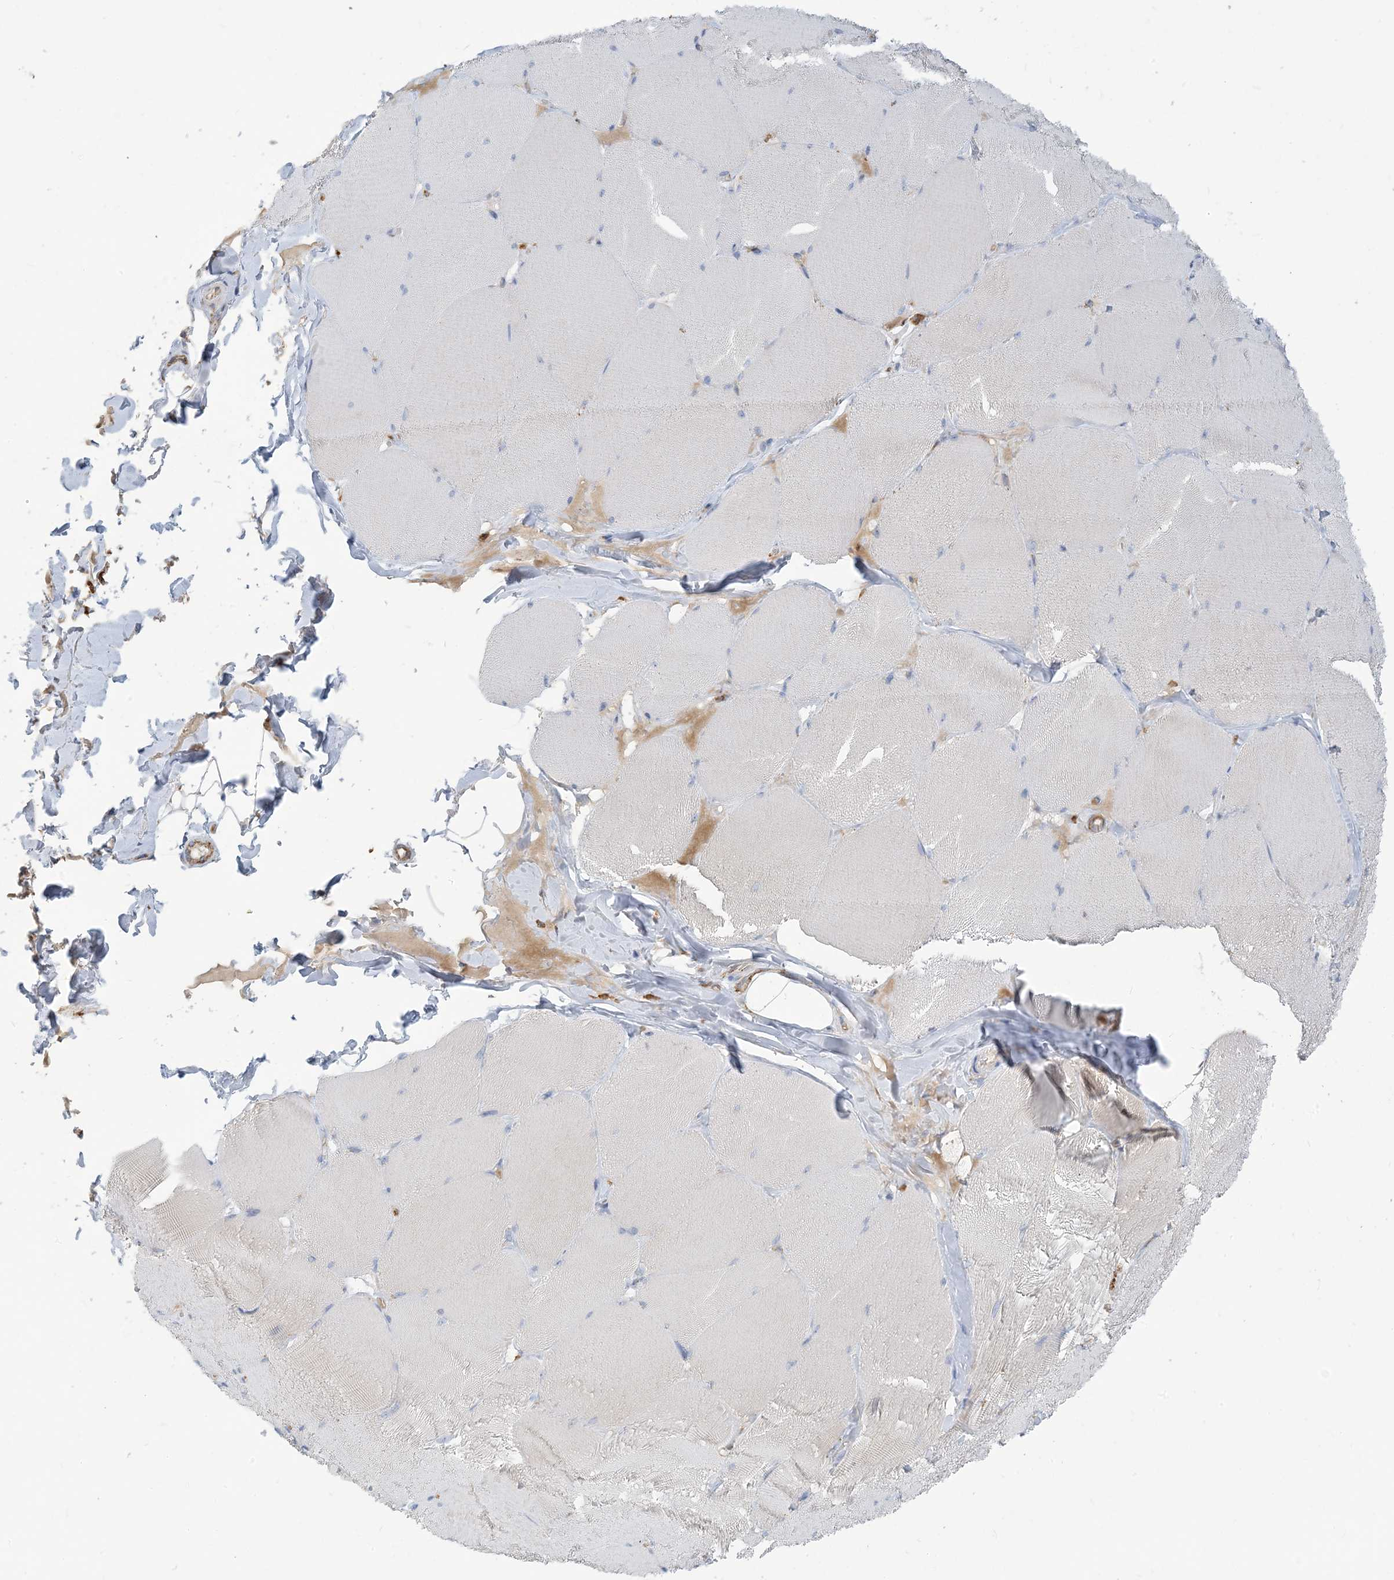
{"staining": {"intensity": "negative", "quantity": "none", "location": "none"}, "tissue": "skeletal muscle", "cell_type": "Myocytes", "image_type": "normal", "snomed": [{"axis": "morphology", "description": "Normal tissue, NOS"}, {"axis": "topography", "description": "Skin"}, {"axis": "topography", "description": "Skeletal muscle"}], "caption": "High power microscopy histopathology image of an immunohistochemistry (IHC) image of normal skeletal muscle, revealing no significant positivity in myocytes. (DAB (3,3'-diaminobenzidine) immunohistochemistry (IHC) with hematoxylin counter stain).", "gene": "PEAR1", "patient": {"sex": "male", "age": 83}}